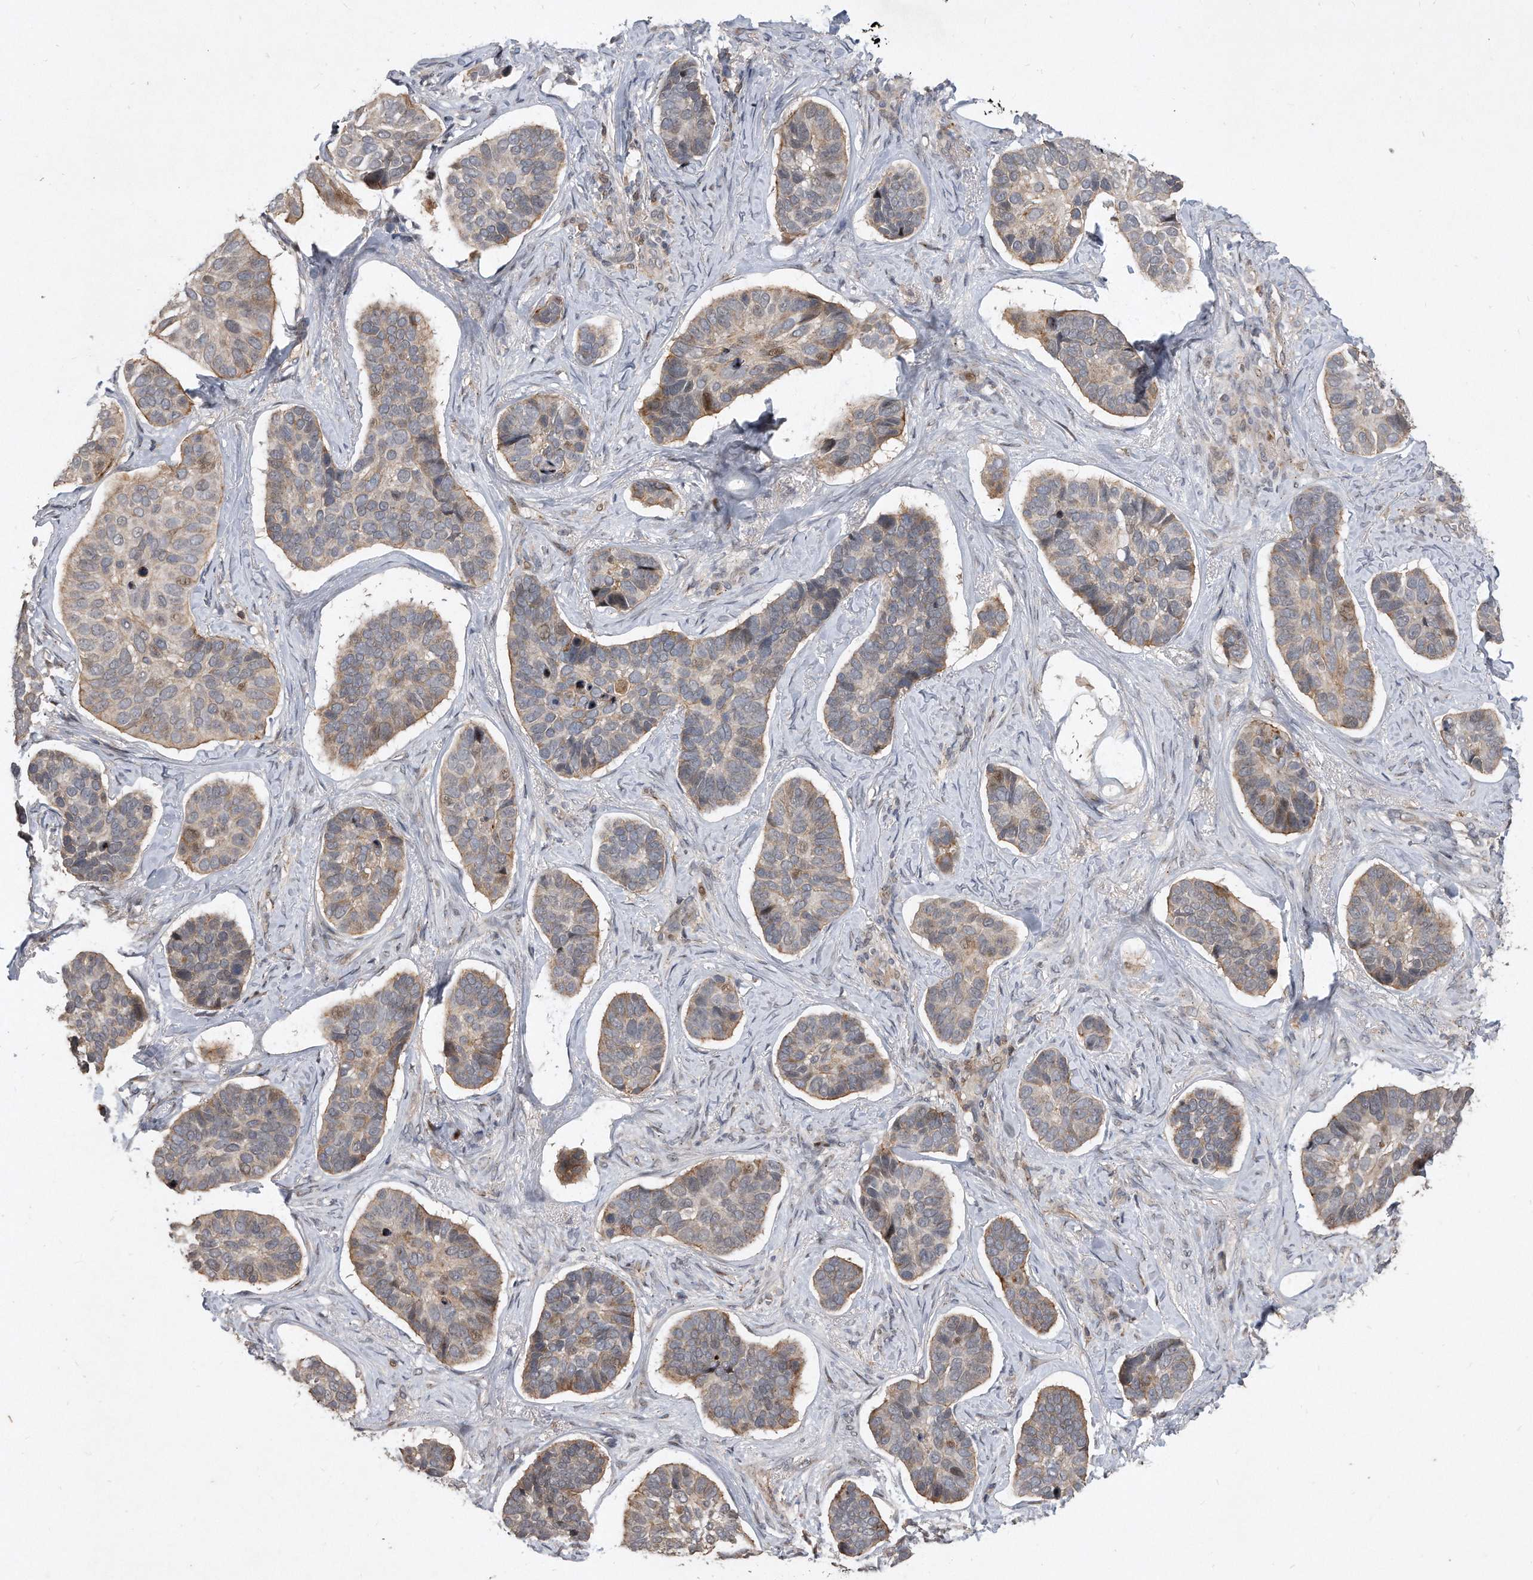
{"staining": {"intensity": "weak", "quantity": "25%-75%", "location": "cytoplasmic/membranous"}, "tissue": "skin cancer", "cell_type": "Tumor cells", "image_type": "cancer", "snomed": [{"axis": "morphology", "description": "Basal cell carcinoma"}, {"axis": "topography", "description": "Skin"}], "caption": "A brown stain highlights weak cytoplasmic/membranous expression of a protein in human skin basal cell carcinoma tumor cells.", "gene": "PGBD2", "patient": {"sex": "male", "age": 62}}